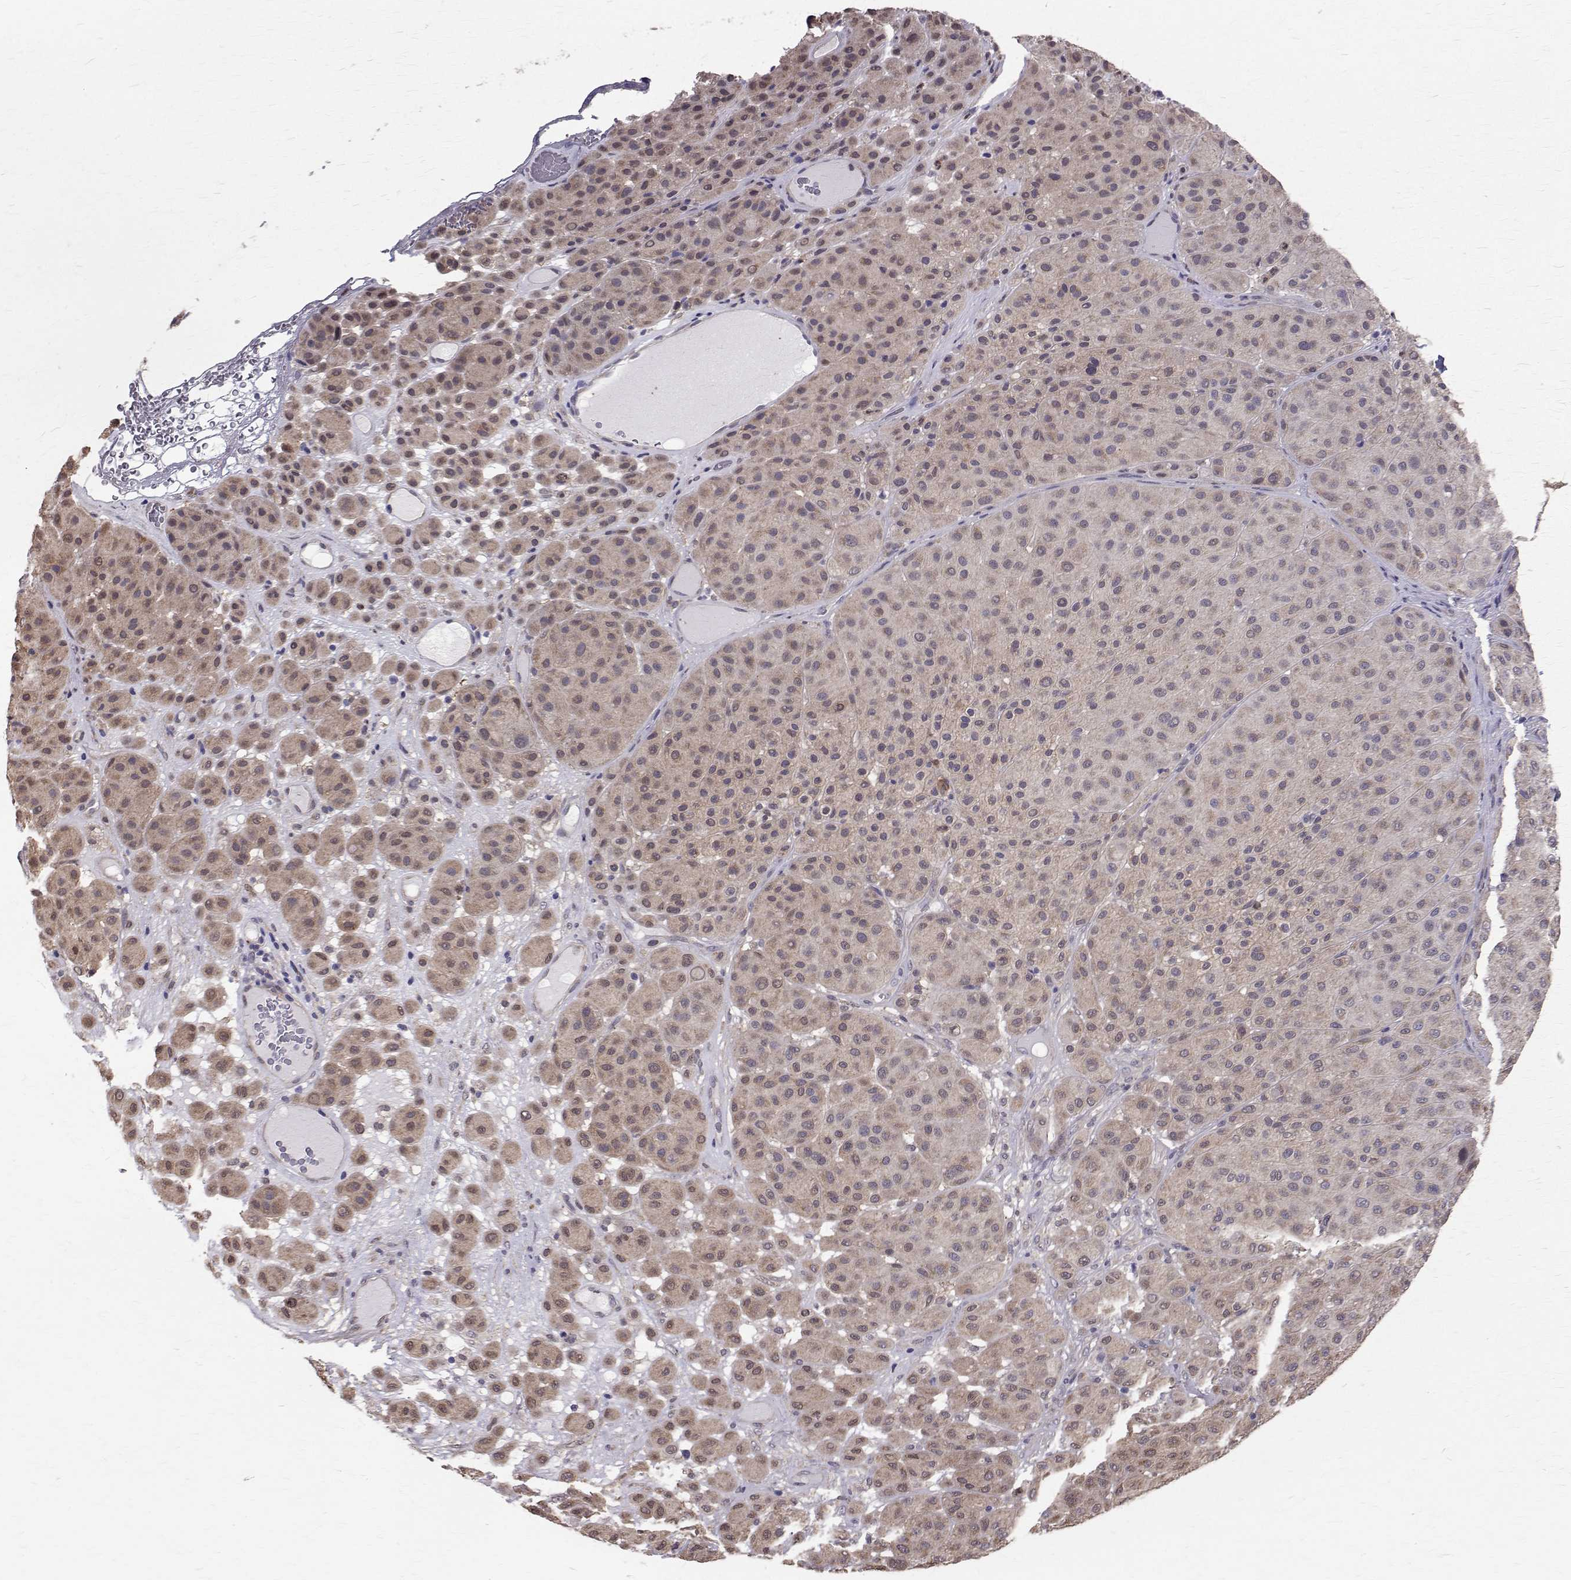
{"staining": {"intensity": "weak", "quantity": ">75%", "location": "cytoplasmic/membranous,nuclear"}, "tissue": "melanoma", "cell_type": "Tumor cells", "image_type": "cancer", "snomed": [{"axis": "morphology", "description": "Malignant melanoma, Metastatic site"}, {"axis": "topography", "description": "Smooth muscle"}], "caption": "IHC histopathology image of neoplastic tissue: human melanoma stained using IHC reveals low levels of weak protein expression localized specifically in the cytoplasmic/membranous and nuclear of tumor cells, appearing as a cytoplasmic/membranous and nuclear brown color.", "gene": "CCDC89", "patient": {"sex": "male", "age": 41}}